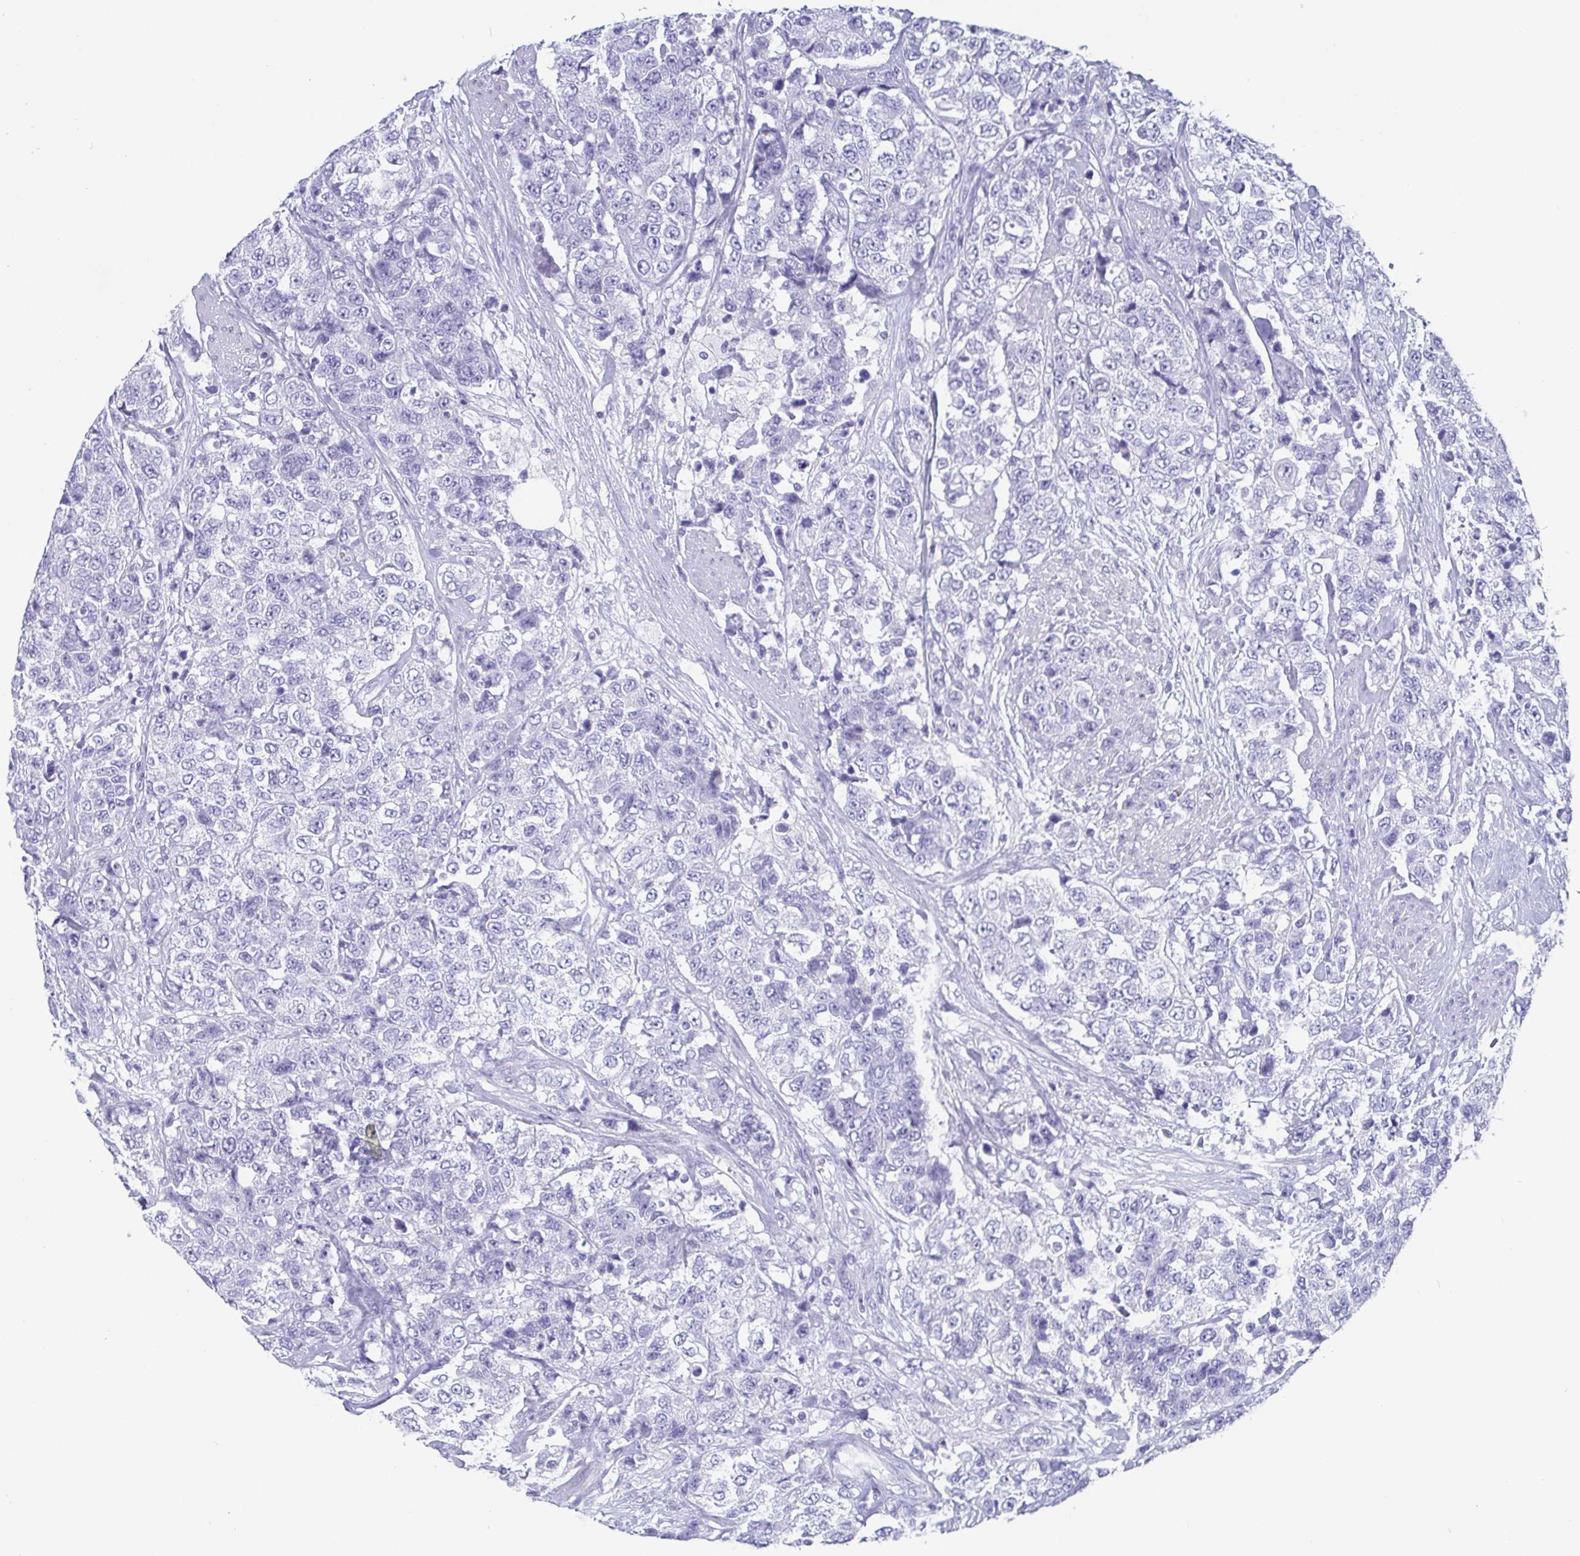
{"staining": {"intensity": "negative", "quantity": "none", "location": "none"}, "tissue": "urothelial cancer", "cell_type": "Tumor cells", "image_type": "cancer", "snomed": [{"axis": "morphology", "description": "Urothelial carcinoma, High grade"}, {"axis": "topography", "description": "Urinary bladder"}], "caption": "DAB immunohistochemical staining of human high-grade urothelial carcinoma reveals no significant positivity in tumor cells.", "gene": "SCGN", "patient": {"sex": "female", "age": 78}}